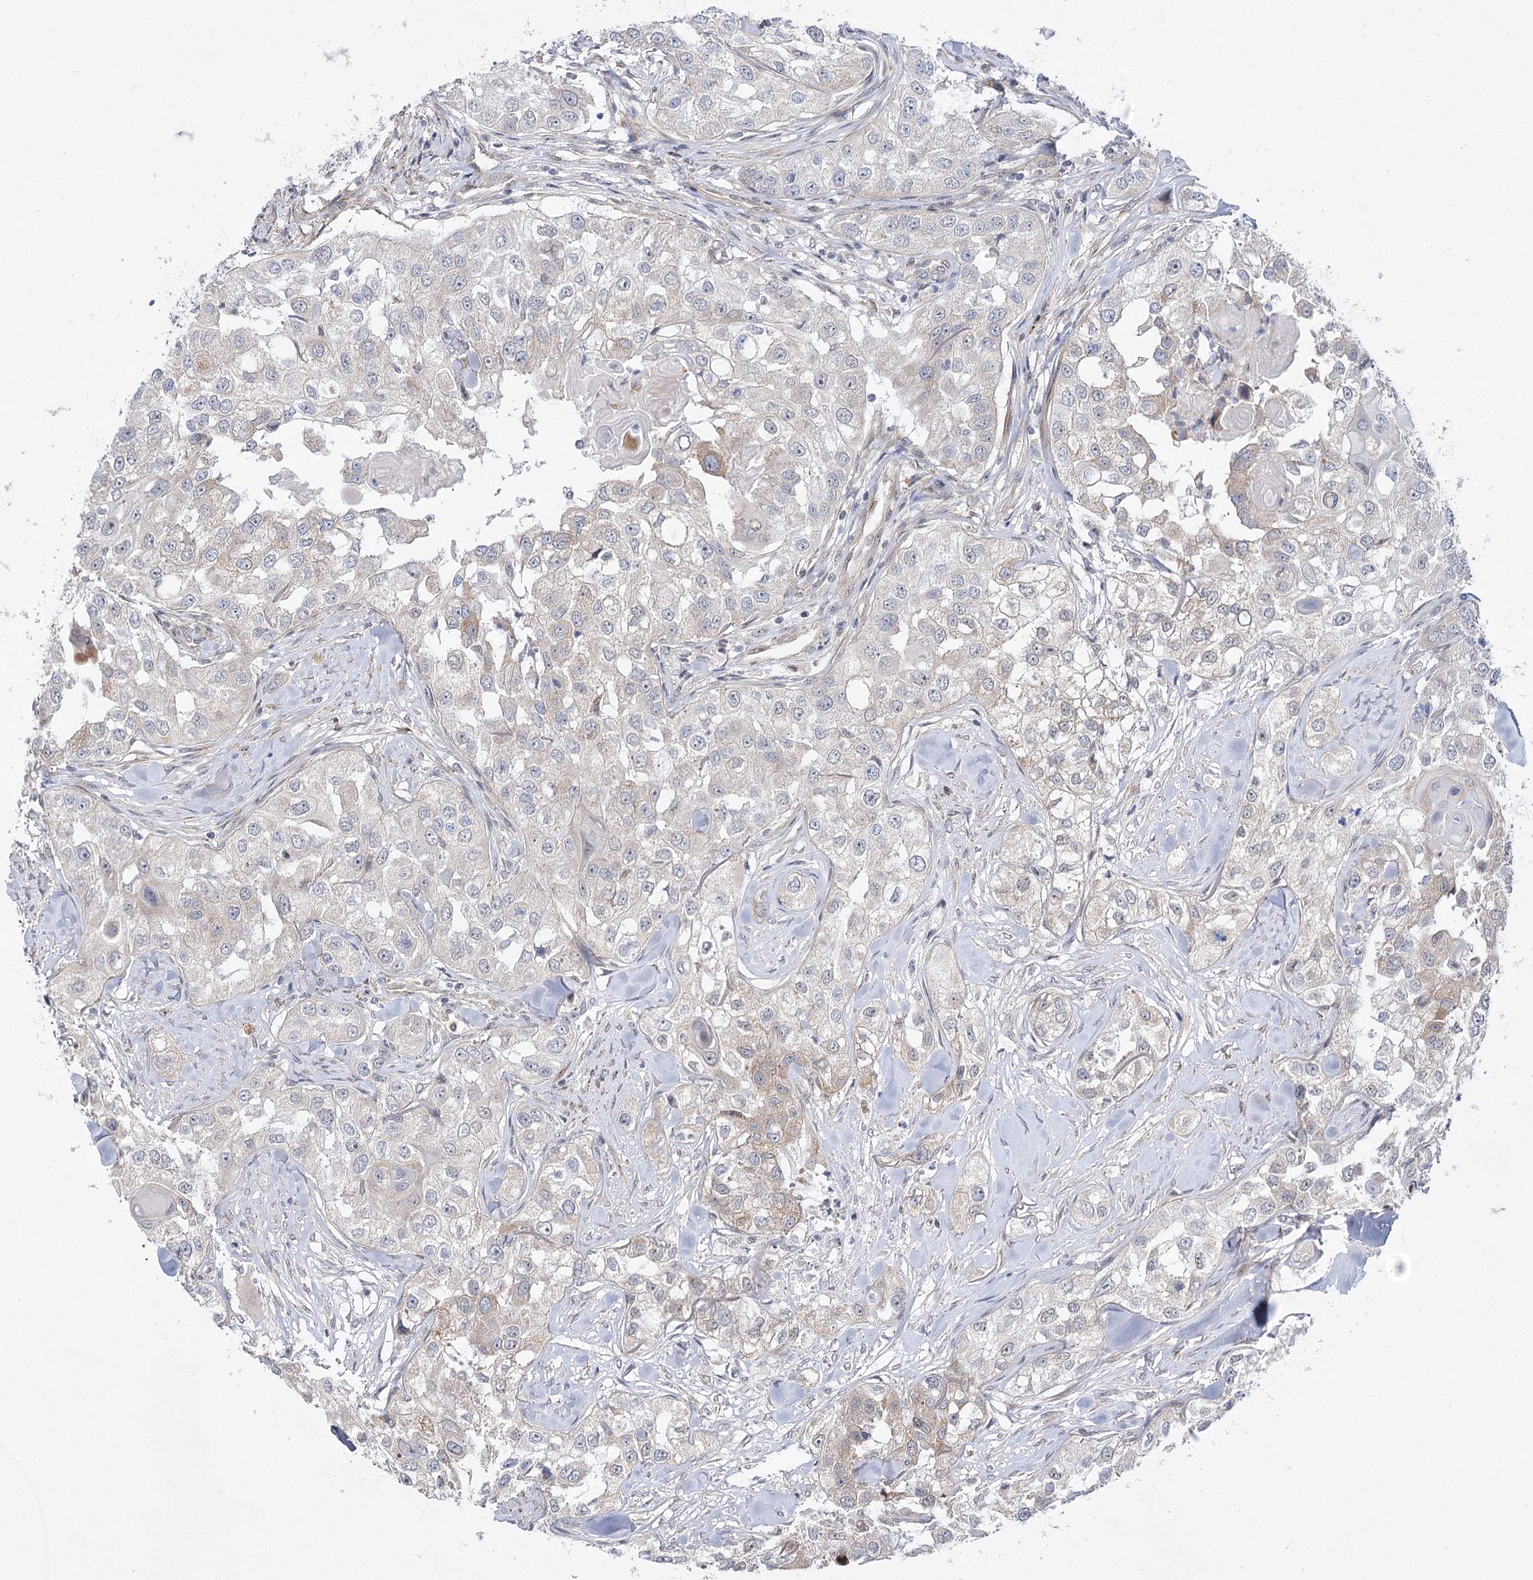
{"staining": {"intensity": "negative", "quantity": "none", "location": "none"}, "tissue": "head and neck cancer", "cell_type": "Tumor cells", "image_type": "cancer", "snomed": [{"axis": "morphology", "description": "Normal tissue, NOS"}, {"axis": "morphology", "description": "Squamous cell carcinoma, NOS"}, {"axis": "topography", "description": "Skeletal muscle"}, {"axis": "topography", "description": "Head-Neck"}], "caption": "Immunohistochemistry (IHC) image of neoplastic tissue: head and neck cancer stained with DAB reveals no significant protein expression in tumor cells.", "gene": "ARSI", "patient": {"sex": "male", "age": 51}}